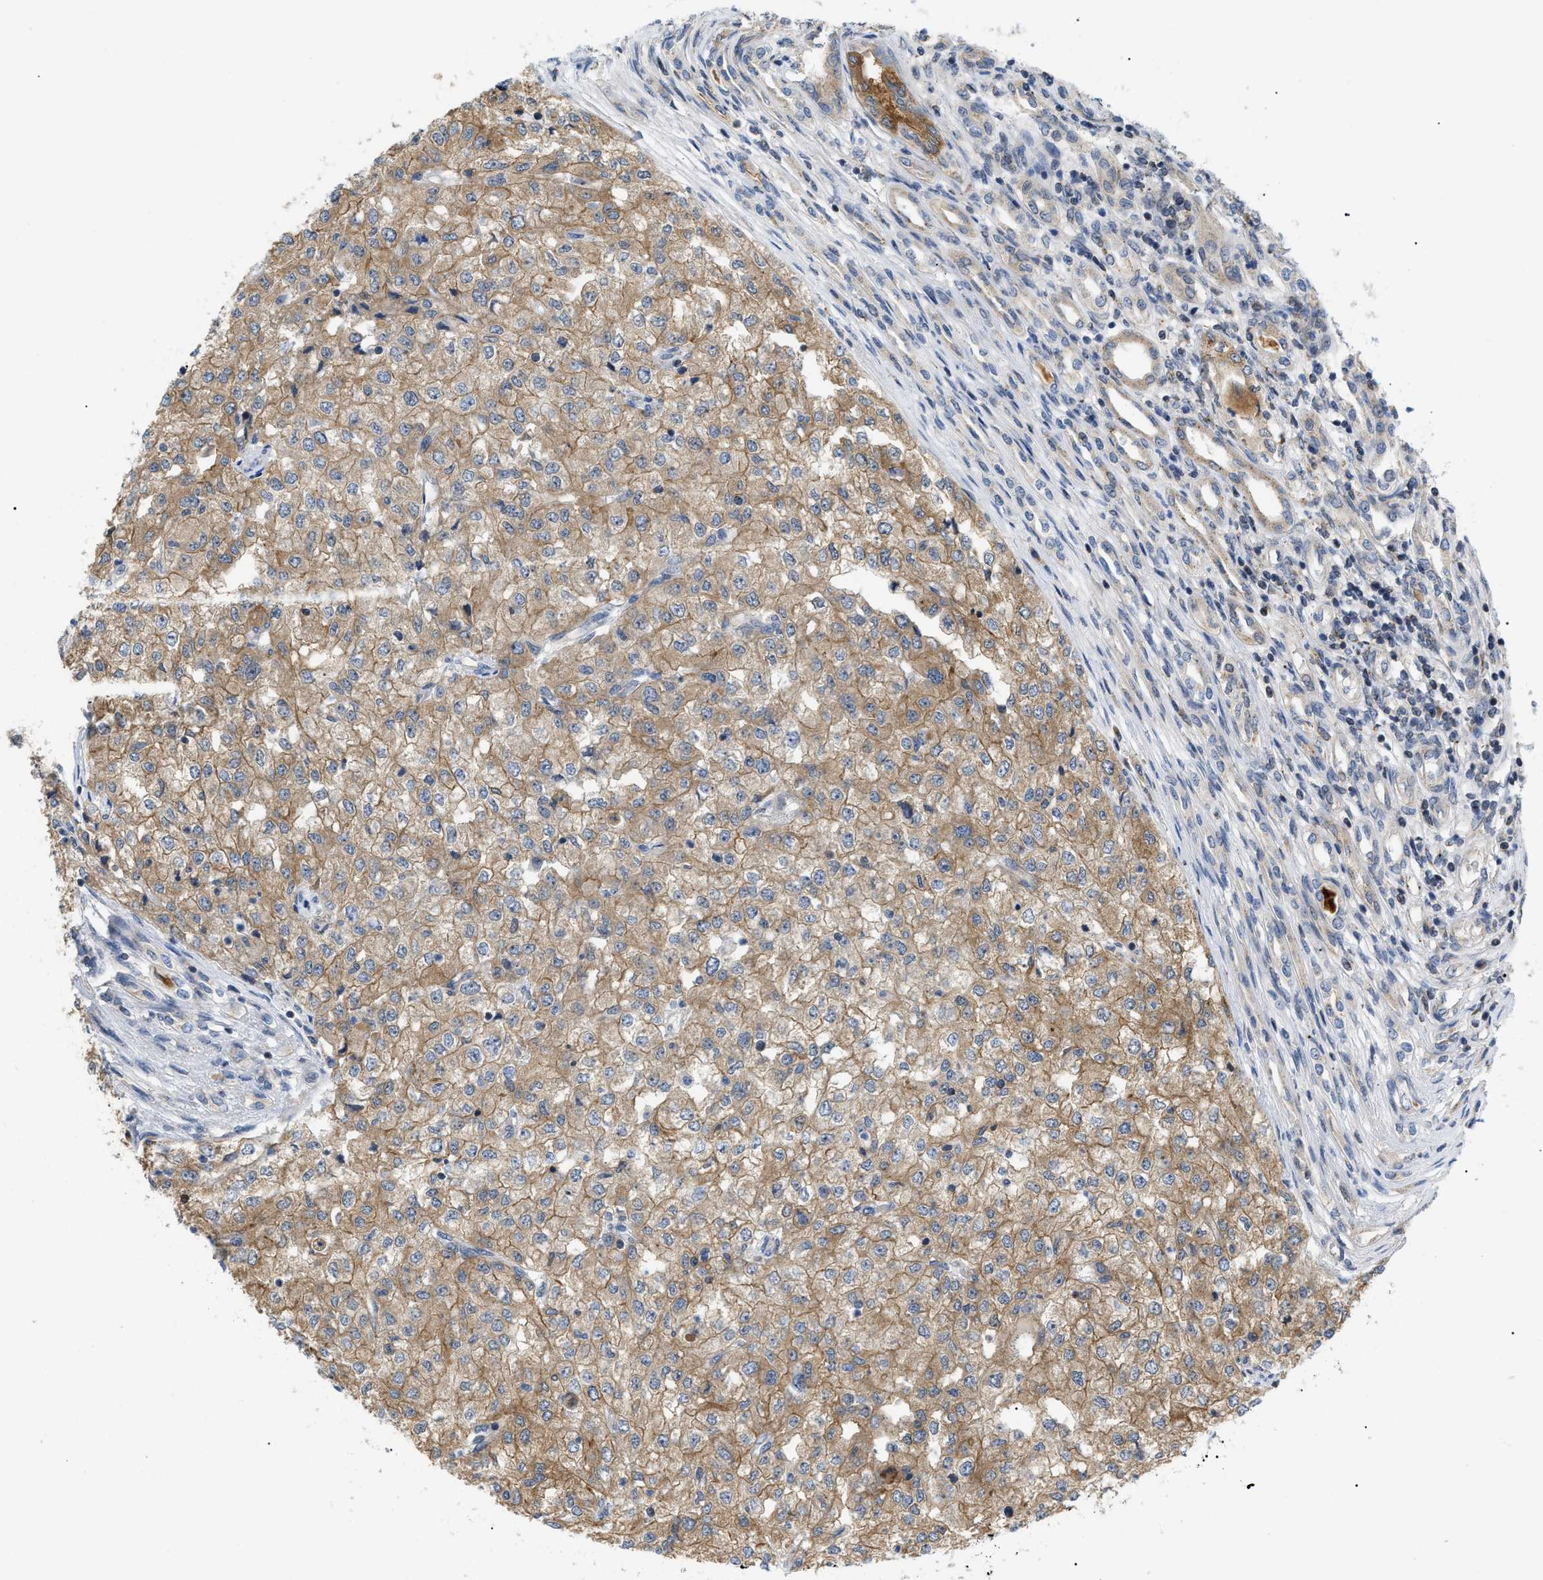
{"staining": {"intensity": "moderate", "quantity": ">75%", "location": "cytoplasmic/membranous"}, "tissue": "renal cancer", "cell_type": "Tumor cells", "image_type": "cancer", "snomed": [{"axis": "morphology", "description": "Adenocarcinoma, NOS"}, {"axis": "topography", "description": "Kidney"}], "caption": "A histopathology image showing moderate cytoplasmic/membranous positivity in about >75% of tumor cells in renal cancer, as visualized by brown immunohistochemical staining.", "gene": "ZBTB11", "patient": {"sex": "female", "age": 54}}